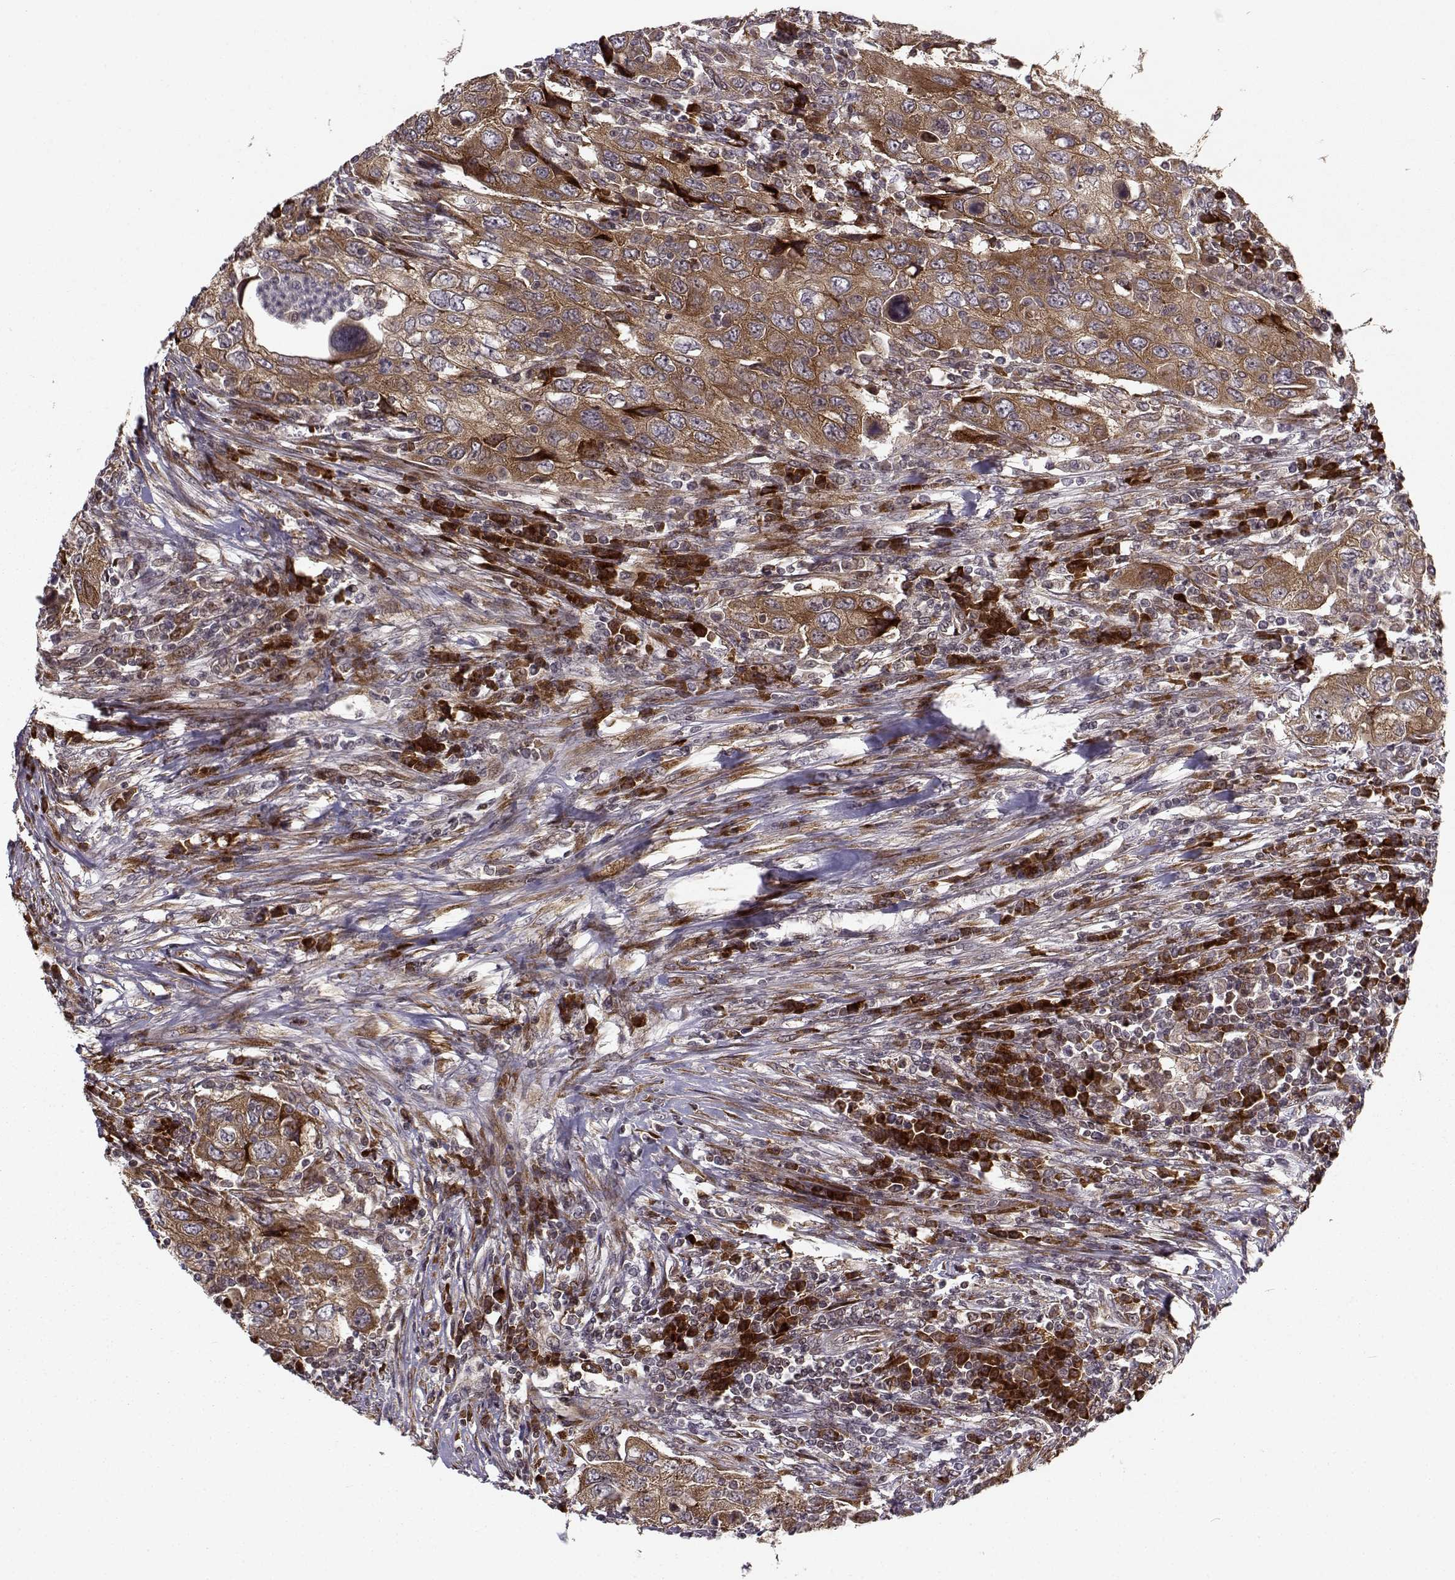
{"staining": {"intensity": "moderate", "quantity": ">75%", "location": "cytoplasmic/membranous"}, "tissue": "urothelial cancer", "cell_type": "Tumor cells", "image_type": "cancer", "snomed": [{"axis": "morphology", "description": "Urothelial carcinoma, High grade"}, {"axis": "topography", "description": "Urinary bladder"}], "caption": "IHC (DAB) staining of urothelial cancer demonstrates moderate cytoplasmic/membranous protein expression in approximately >75% of tumor cells.", "gene": "RPL31", "patient": {"sex": "male", "age": 76}}